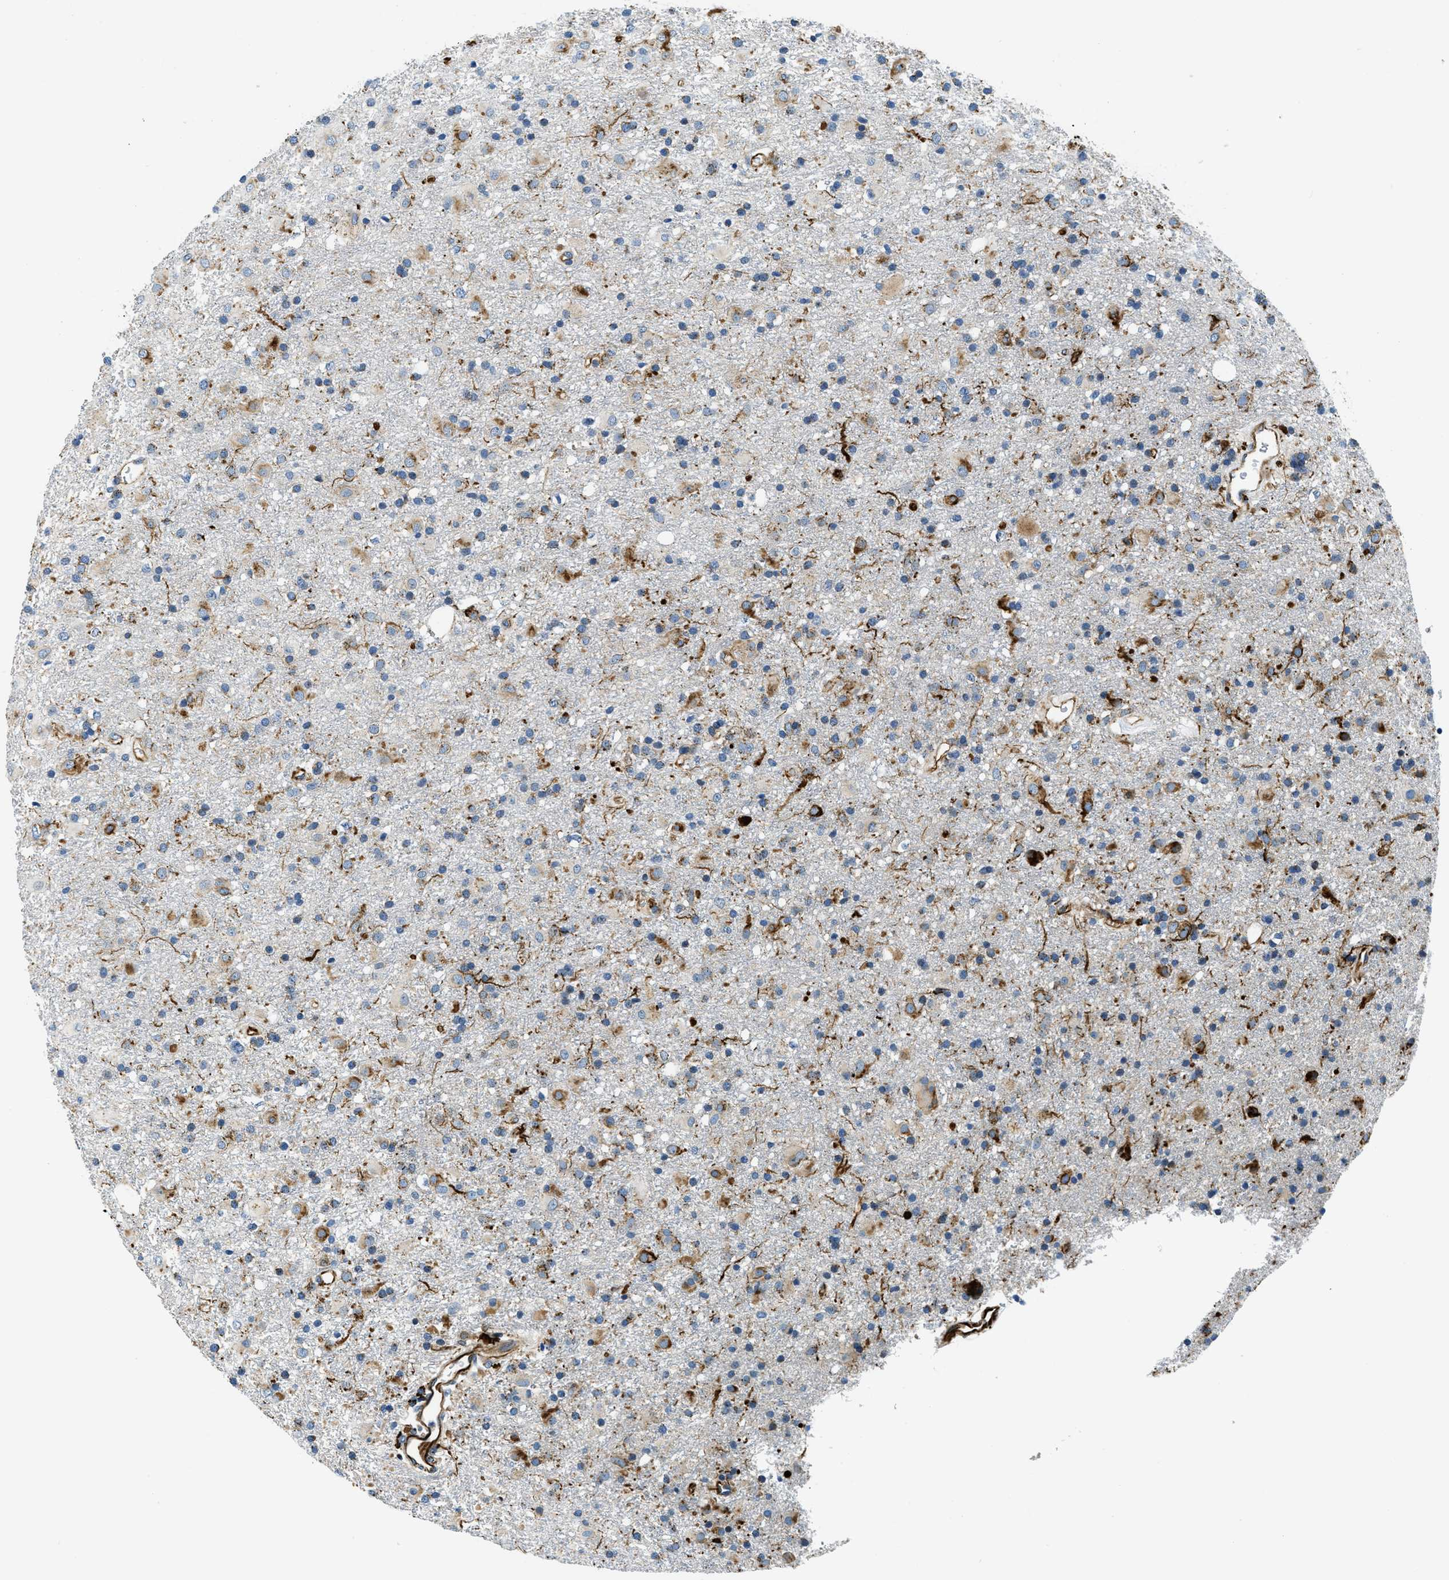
{"staining": {"intensity": "moderate", "quantity": "<25%", "location": "cytoplasmic/membranous"}, "tissue": "glioma", "cell_type": "Tumor cells", "image_type": "cancer", "snomed": [{"axis": "morphology", "description": "Glioma, malignant, Low grade"}, {"axis": "topography", "description": "Brain"}], "caption": "The photomicrograph exhibits immunohistochemical staining of malignant low-grade glioma. There is moderate cytoplasmic/membranous staining is identified in about <25% of tumor cells.", "gene": "GNS", "patient": {"sex": "male", "age": 65}}